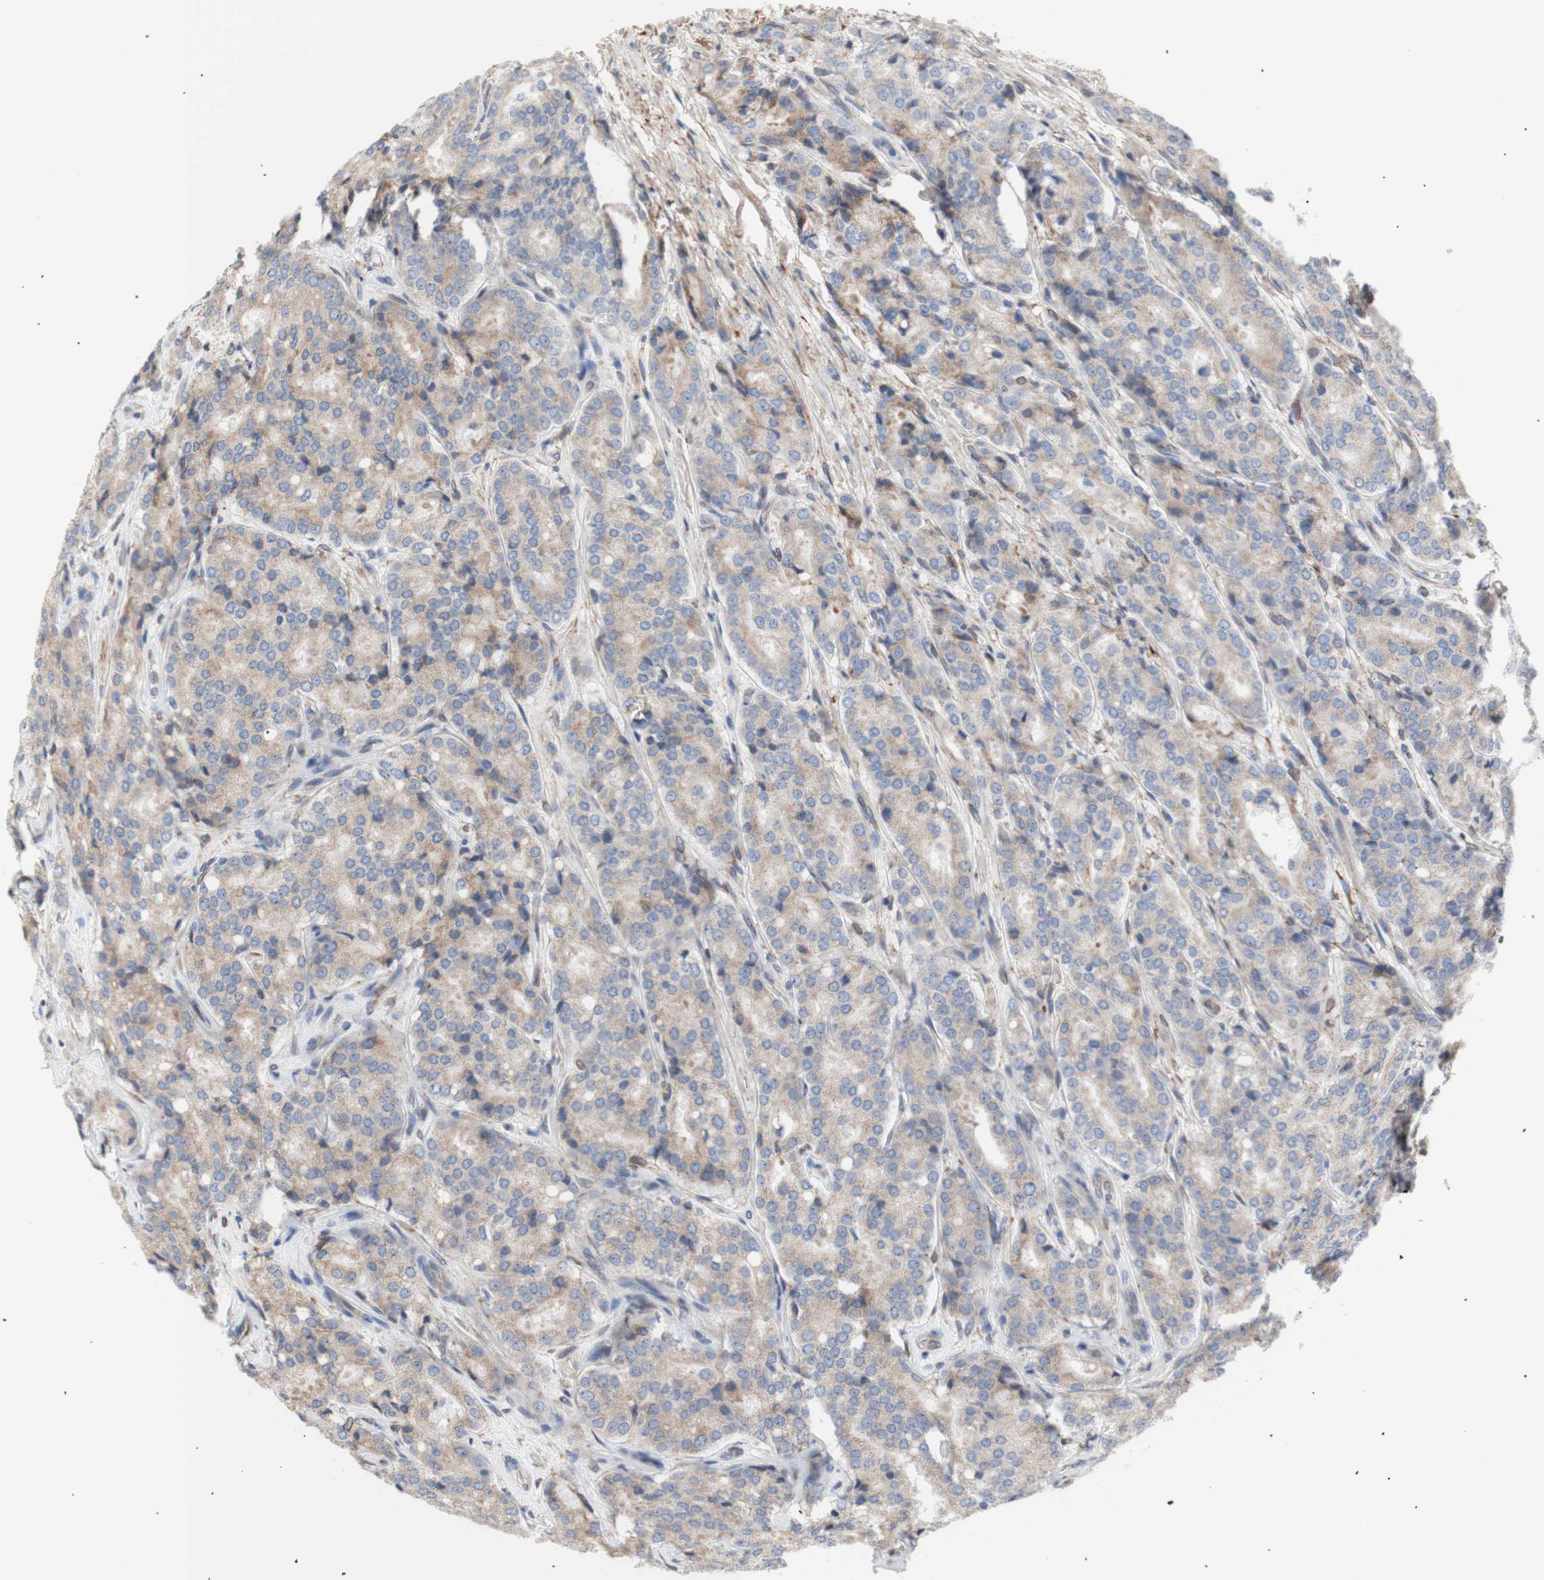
{"staining": {"intensity": "weak", "quantity": ">75%", "location": "cytoplasmic/membranous"}, "tissue": "prostate cancer", "cell_type": "Tumor cells", "image_type": "cancer", "snomed": [{"axis": "morphology", "description": "Adenocarcinoma, High grade"}, {"axis": "topography", "description": "Prostate"}], "caption": "About >75% of tumor cells in prostate cancer (adenocarcinoma (high-grade)) exhibit weak cytoplasmic/membranous protein expression as visualized by brown immunohistochemical staining.", "gene": "ERLIN1", "patient": {"sex": "male", "age": 65}}